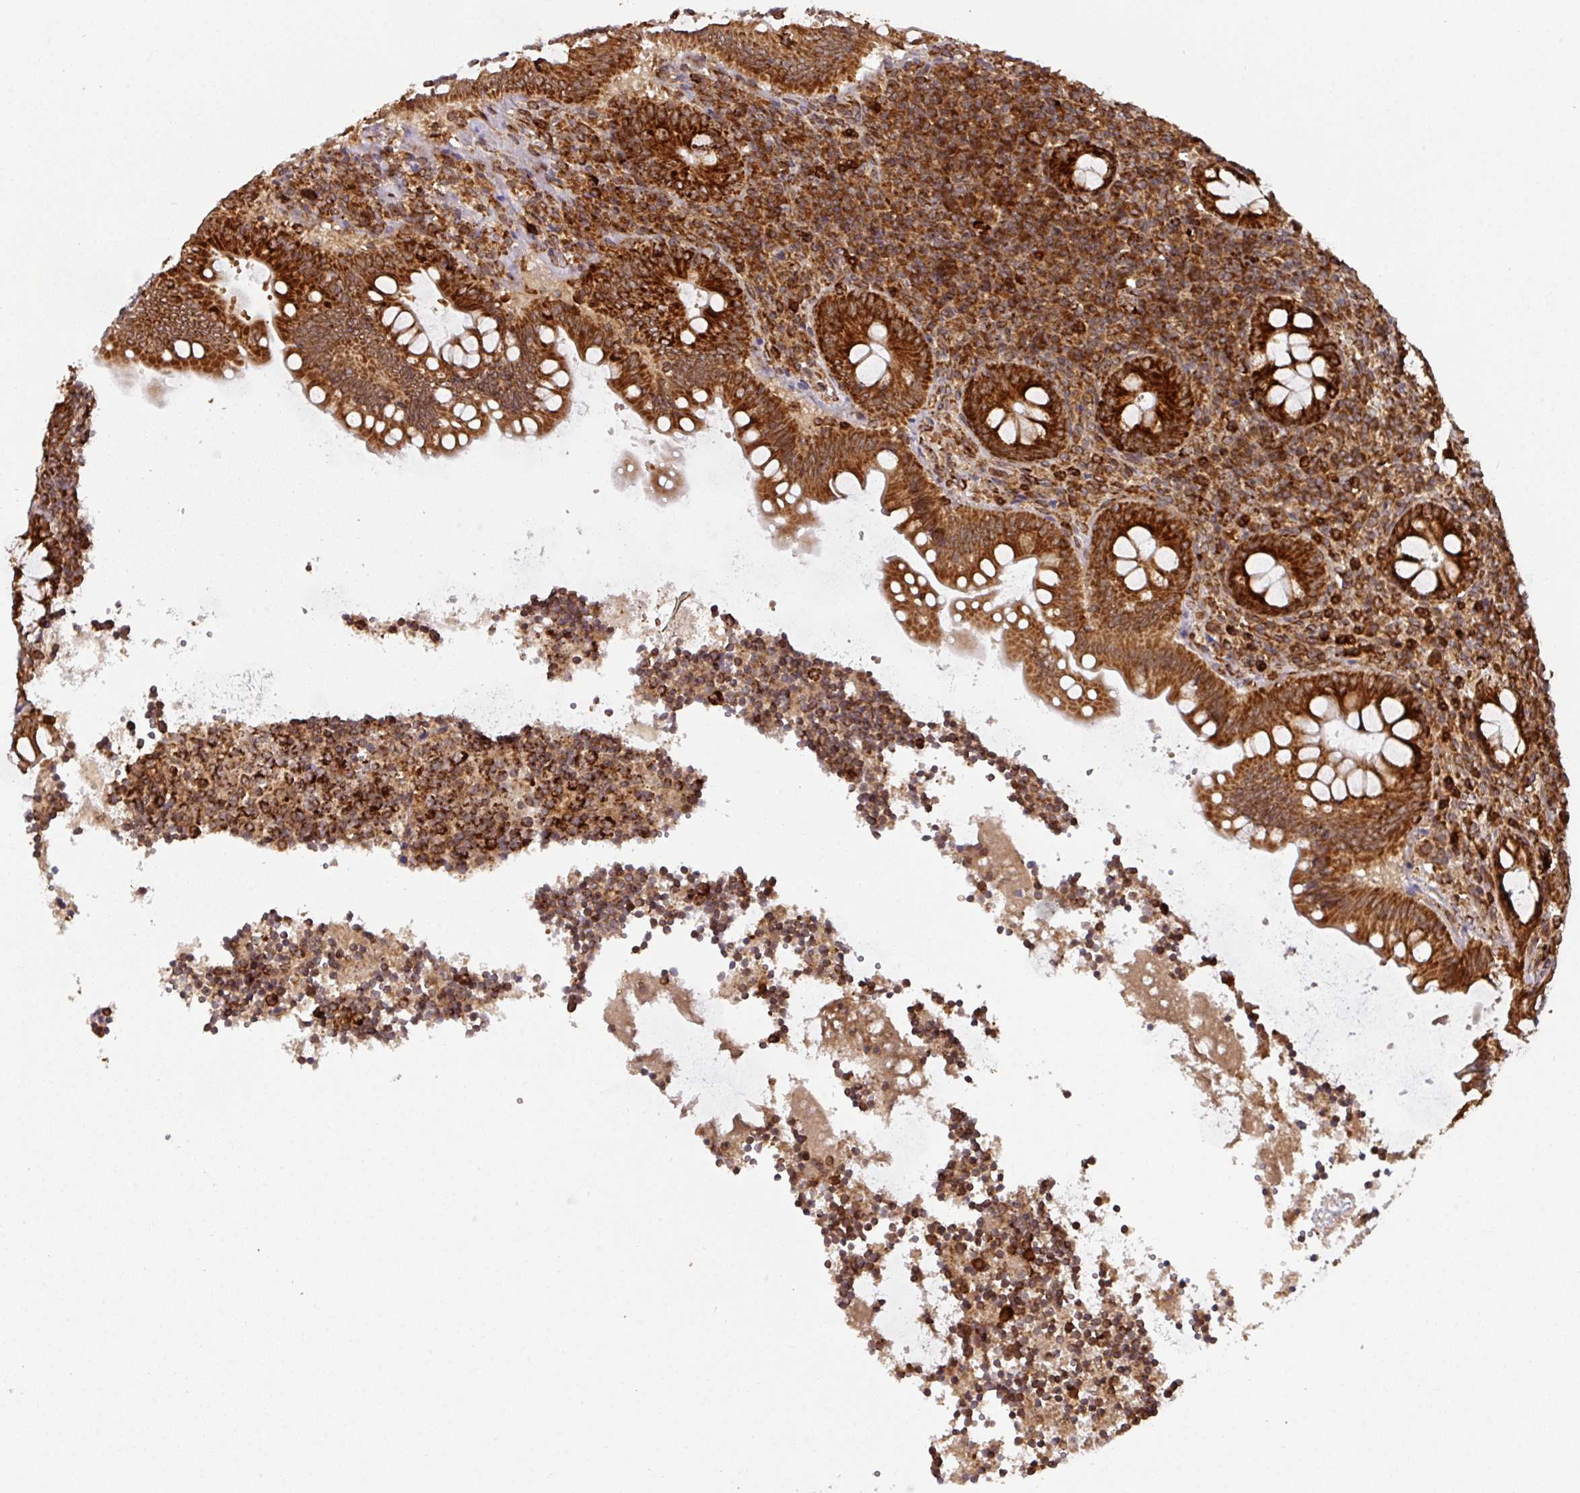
{"staining": {"intensity": "strong", "quantity": ">75%", "location": "cytoplasmic/membranous"}, "tissue": "appendix", "cell_type": "Glandular cells", "image_type": "normal", "snomed": [{"axis": "morphology", "description": "Normal tissue, NOS"}, {"axis": "topography", "description": "Appendix"}], "caption": "Brown immunohistochemical staining in unremarkable human appendix displays strong cytoplasmic/membranous positivity in approximately >75% of glandular cells.", "gene": "TRAP1", "patient": {"sex": "female", "age": 33}}